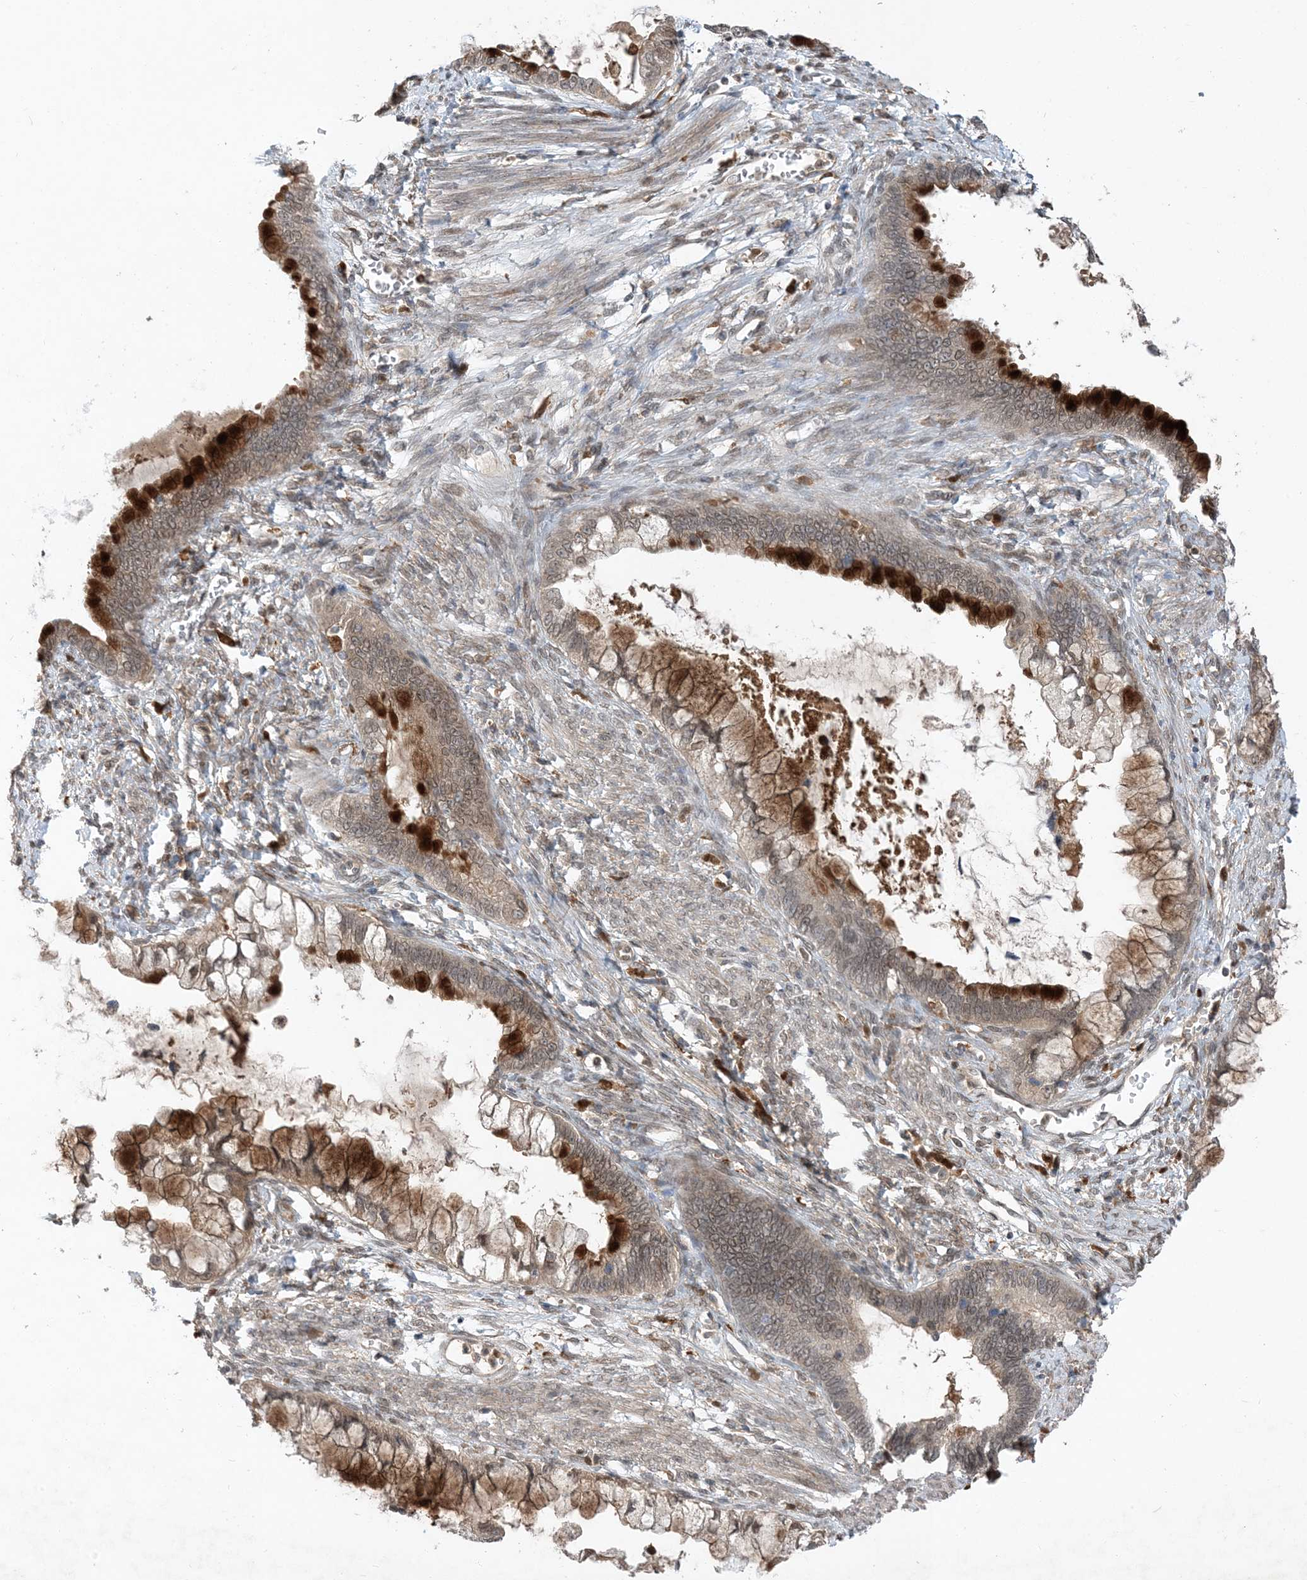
{"staining": {"intensity": "strong", "quantity": "25%-75%", "location": "cytoplasmic/membranous,nuclear"}, "tissue": "cervical cancer", "cell_type": "Tumor cells", "image_type": "cancer", "snomed": [{"axis": "morphology", "description": "Adenocarcinoma, NOS"}, {"axis": "topography", "description": "Cervix"}], "caption": "The immunohistochemical stain highlights strong cytoplasmic/membranous and nuclear expression in tumor cells of cervical cancer (adenocarcinoma) tissue. The staining is performed using DAB (3,3'-diaminobenzidine) brown chromogen to label protein expression. The nuclei are counter-stained blue using hematoxylin.", "gene": "NAGK", "patient": {"sex": "female", "age": 44}}